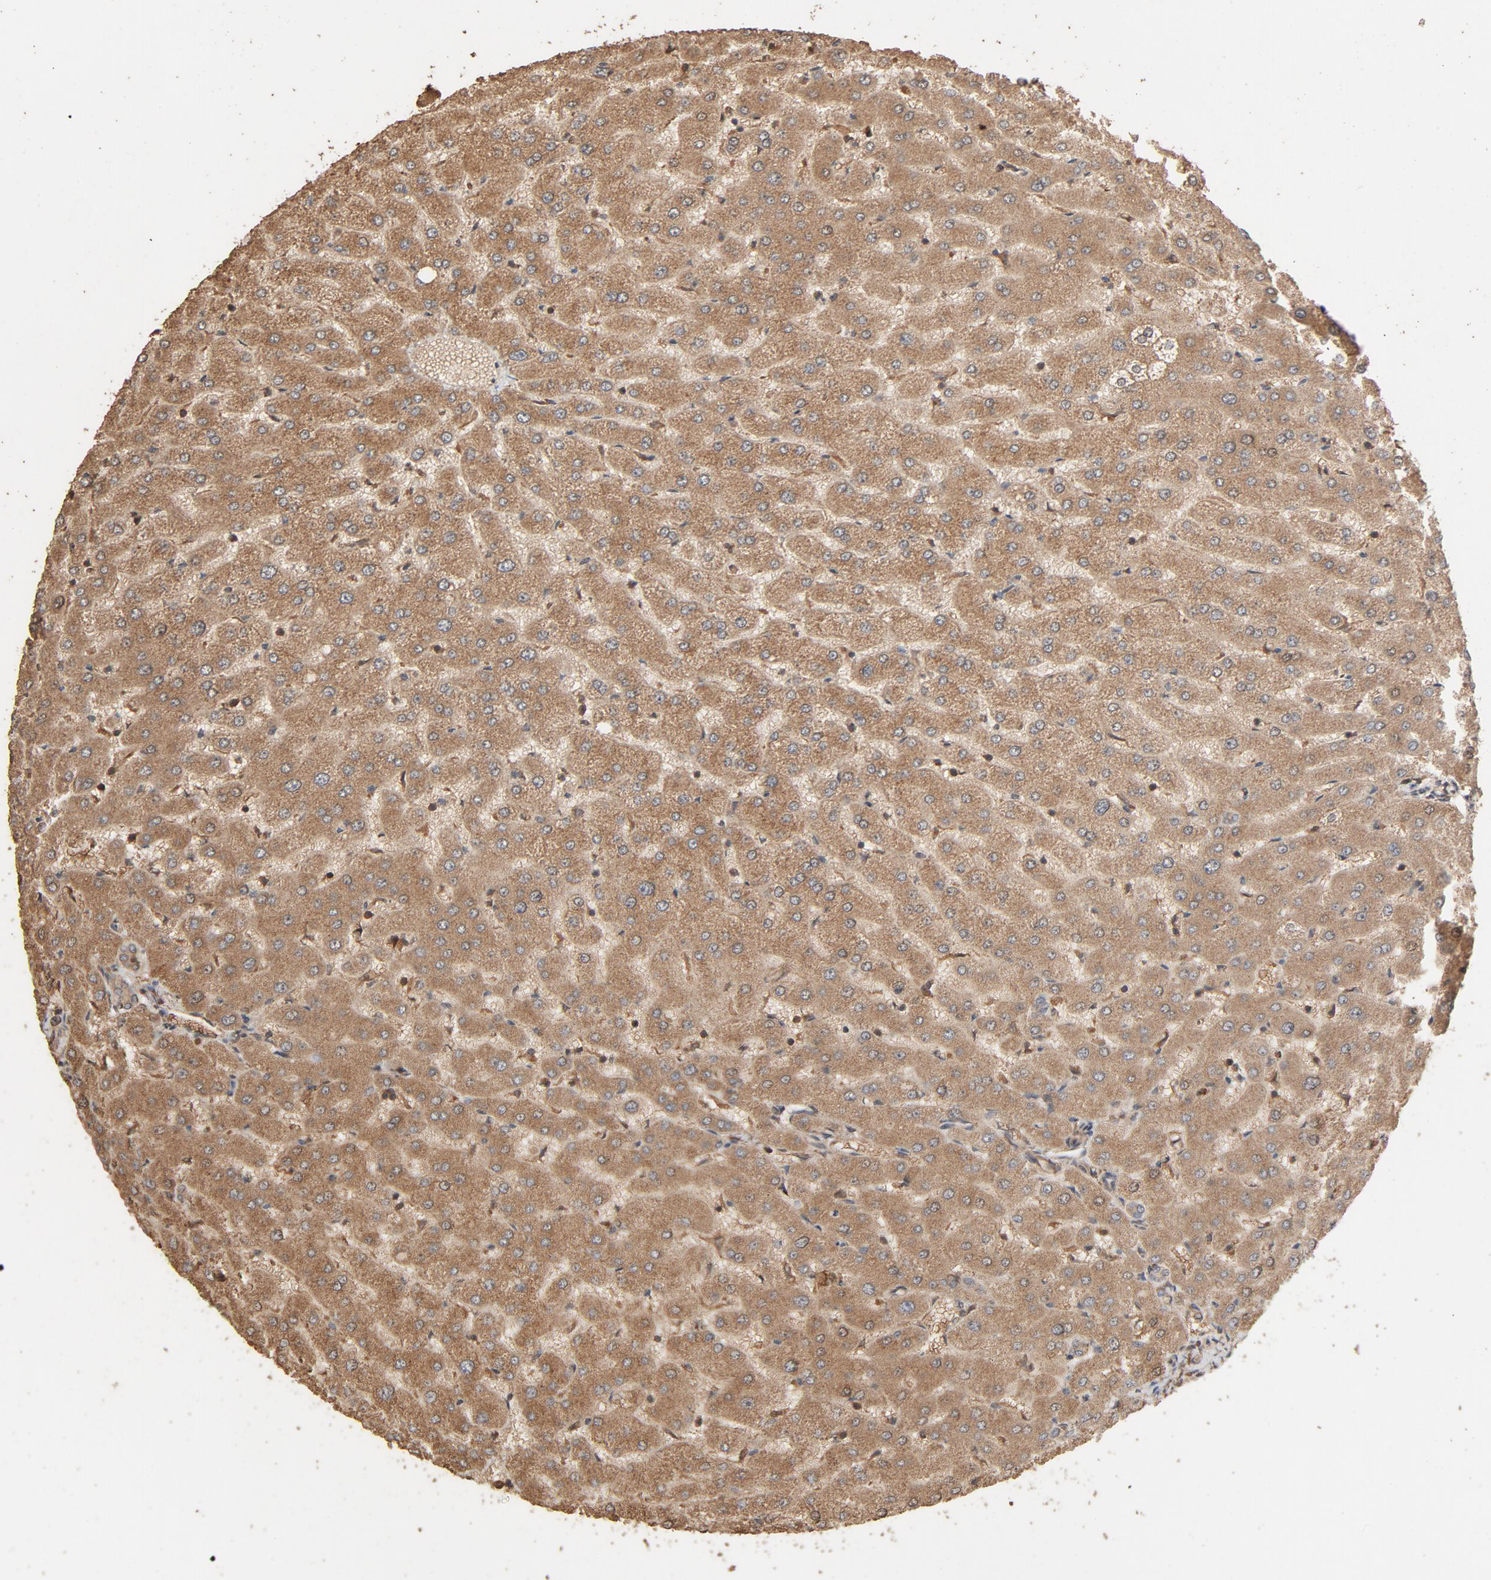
{"staining": {"intensity": "moderate", "quantity": ">75%", "location": "cytoplasmic/membranous"}, "tissue": "liver", "cell_type": "Cholangiocytes", "image_type": "normal", "snomed": [{"axis": "morphology", "description": "Normal tissue, NOS"}, {"axis": "morphology", "description": "Fibrosis, NOS"}, {"axis": "topography", "description": "Liver"}], "caption": "Immunohistochemical staining of benign liver reveals moderate cytoplasmic/membranous protein staining in approximately >75% of cholangiocytes. (DAB (3,3'-diaminobenzidine) IHC with brightfield microscopy, high magnification).", "gene": "RPS6KA6", "patient": {"sex": "female", "age": 29}}